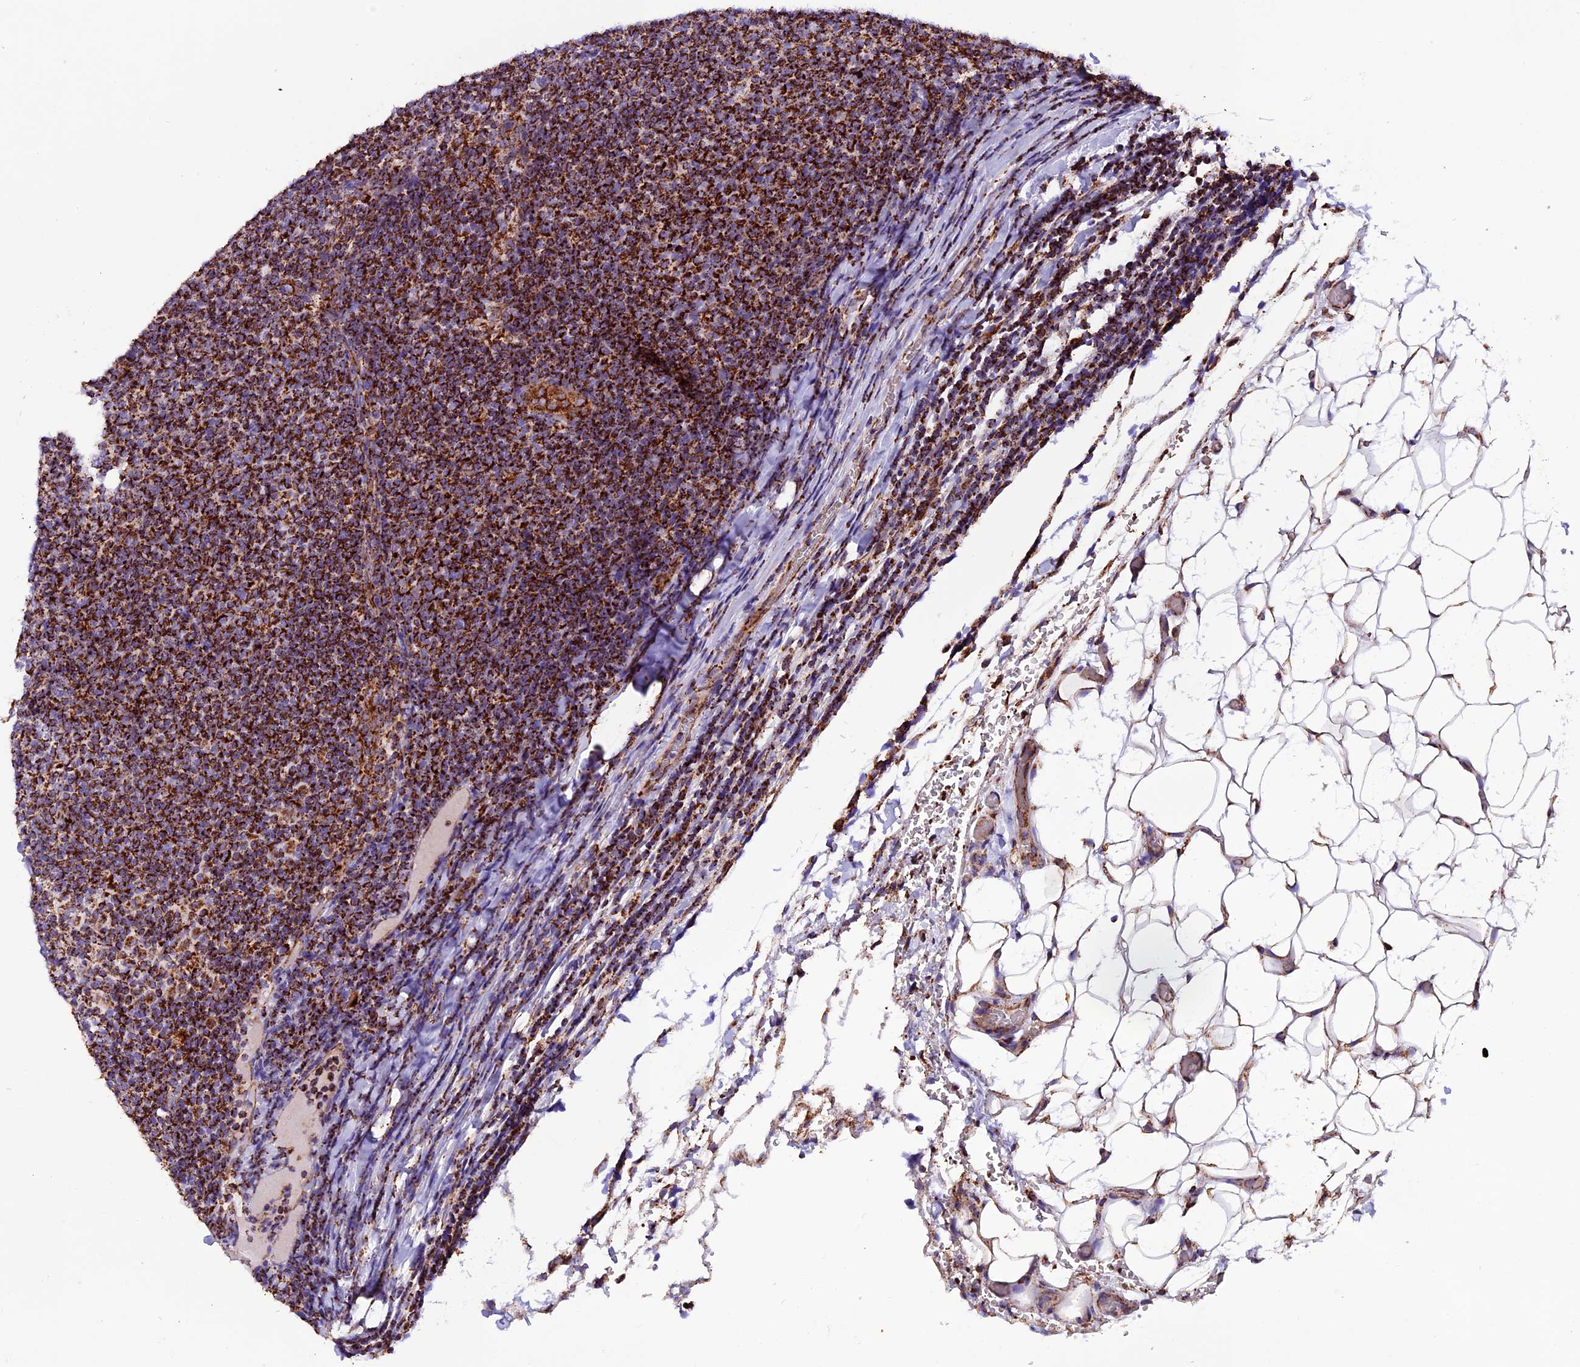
{"staining": {"intensity": "strong", "quantity": ">75%", "location": "cytoplasmic/membranous"}, "tissue": "lymphoma", "cell_type": "Tumor cells", "image_type": "cancer", "snomed": [{"axis": "morphology", "description": "Malignant lymphoma, non-Hodgkin's type, Low grade"}, {"axis": "topography", "description": "Lymph node"}], "caption": "Immunohistochemical staining of human lymphoma demonstrates high levels of strong cytoplasmic/membranous protein expression in approximately >75% of tumor cells.", "gene": "CX3CL1", "patient": {"sex": "male", "age": 66}}